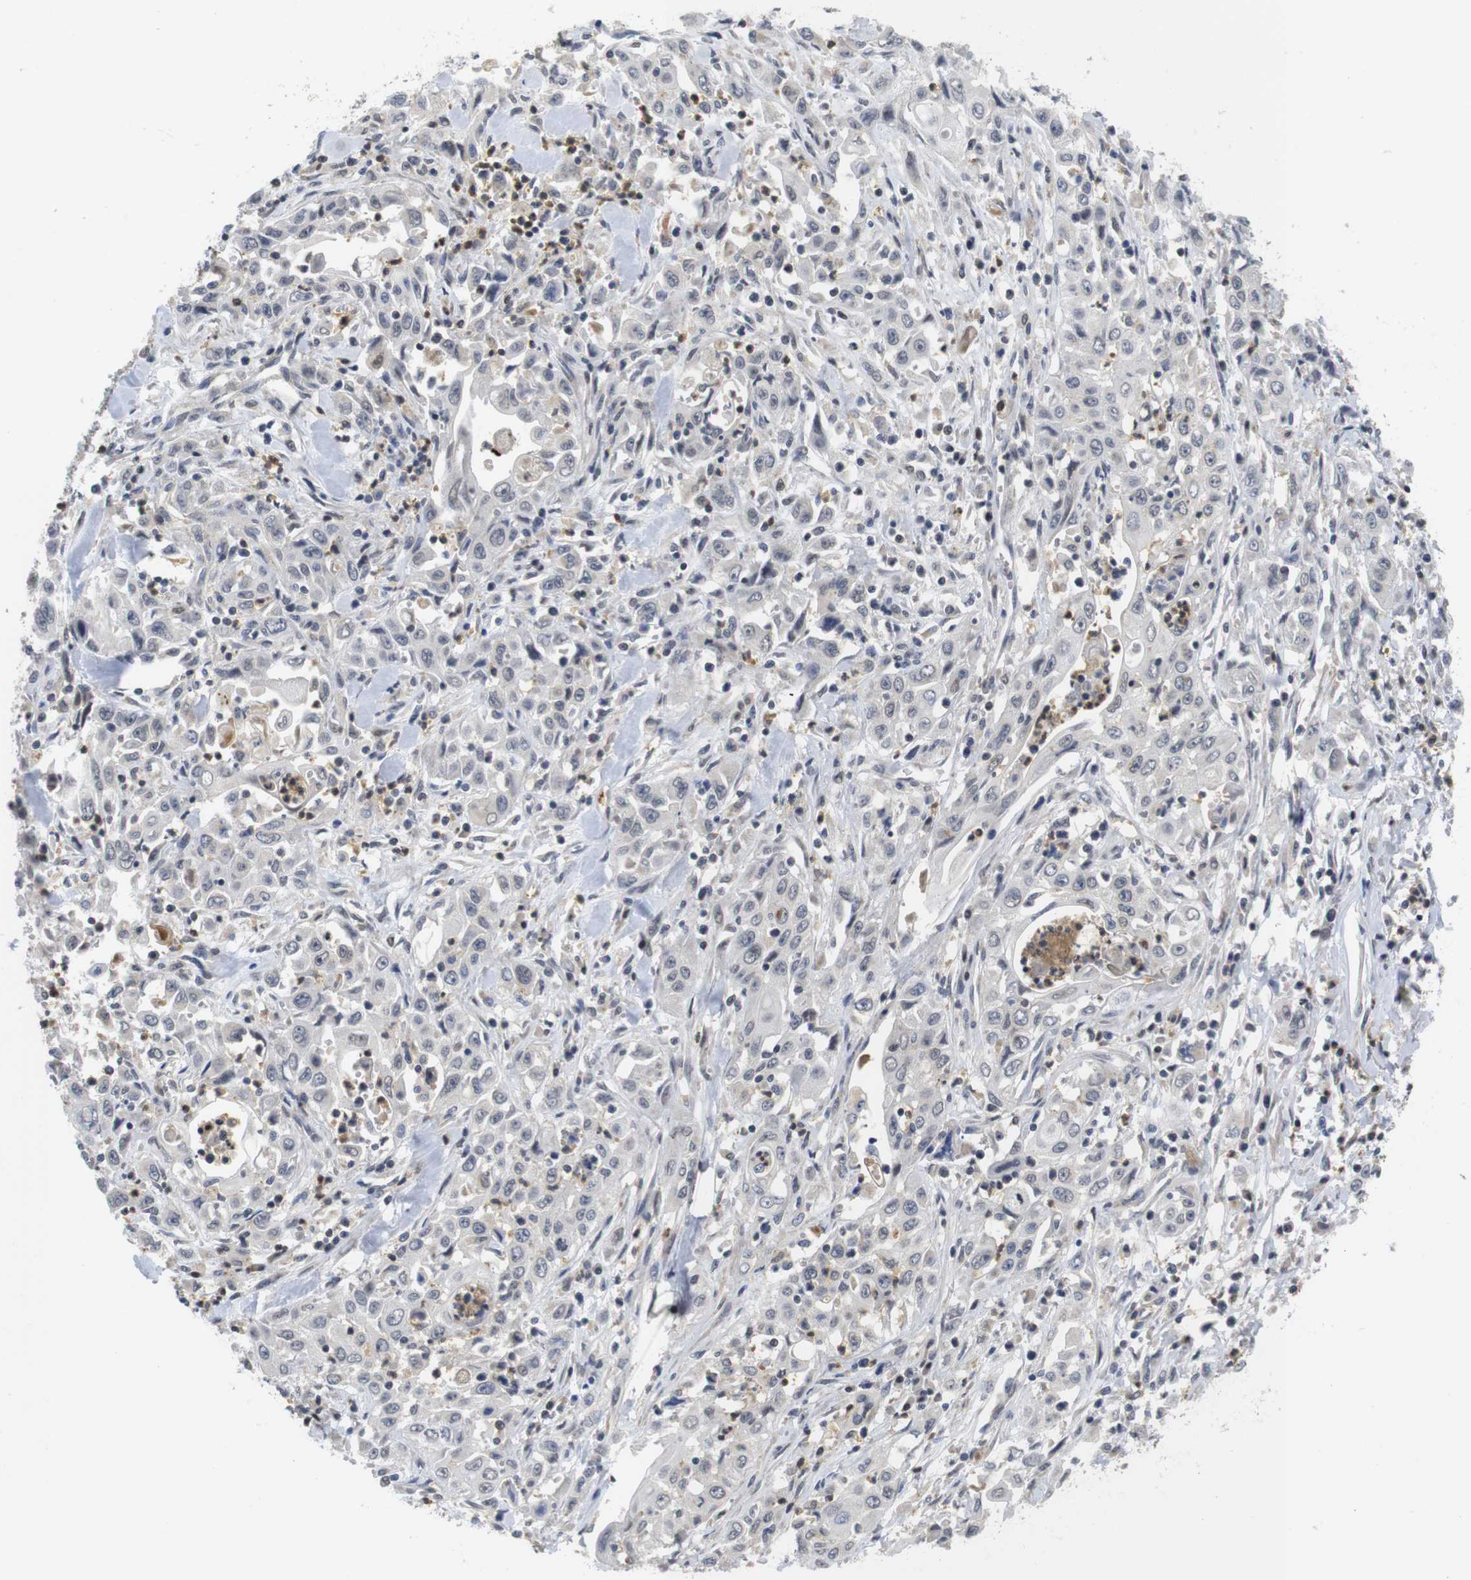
{"staining": {"intensity": "negative", "quantity": "none", "location": "none"}, "tissue": "pancreatic cancer", "cell_type": "Tumor cells", "image_type": "cancer", "snomed": [{"axis": "morphology", "description": "Adenocarcinoma, NOS"}, {"axis": "topography", "description": "Pancreas"}], "caption": "This is an IHC micrograph of human pancreatic cancer. There is no staining in tumor cells.", "gene": "FNTA", "patient": {"sex": "male", "age": 70}}